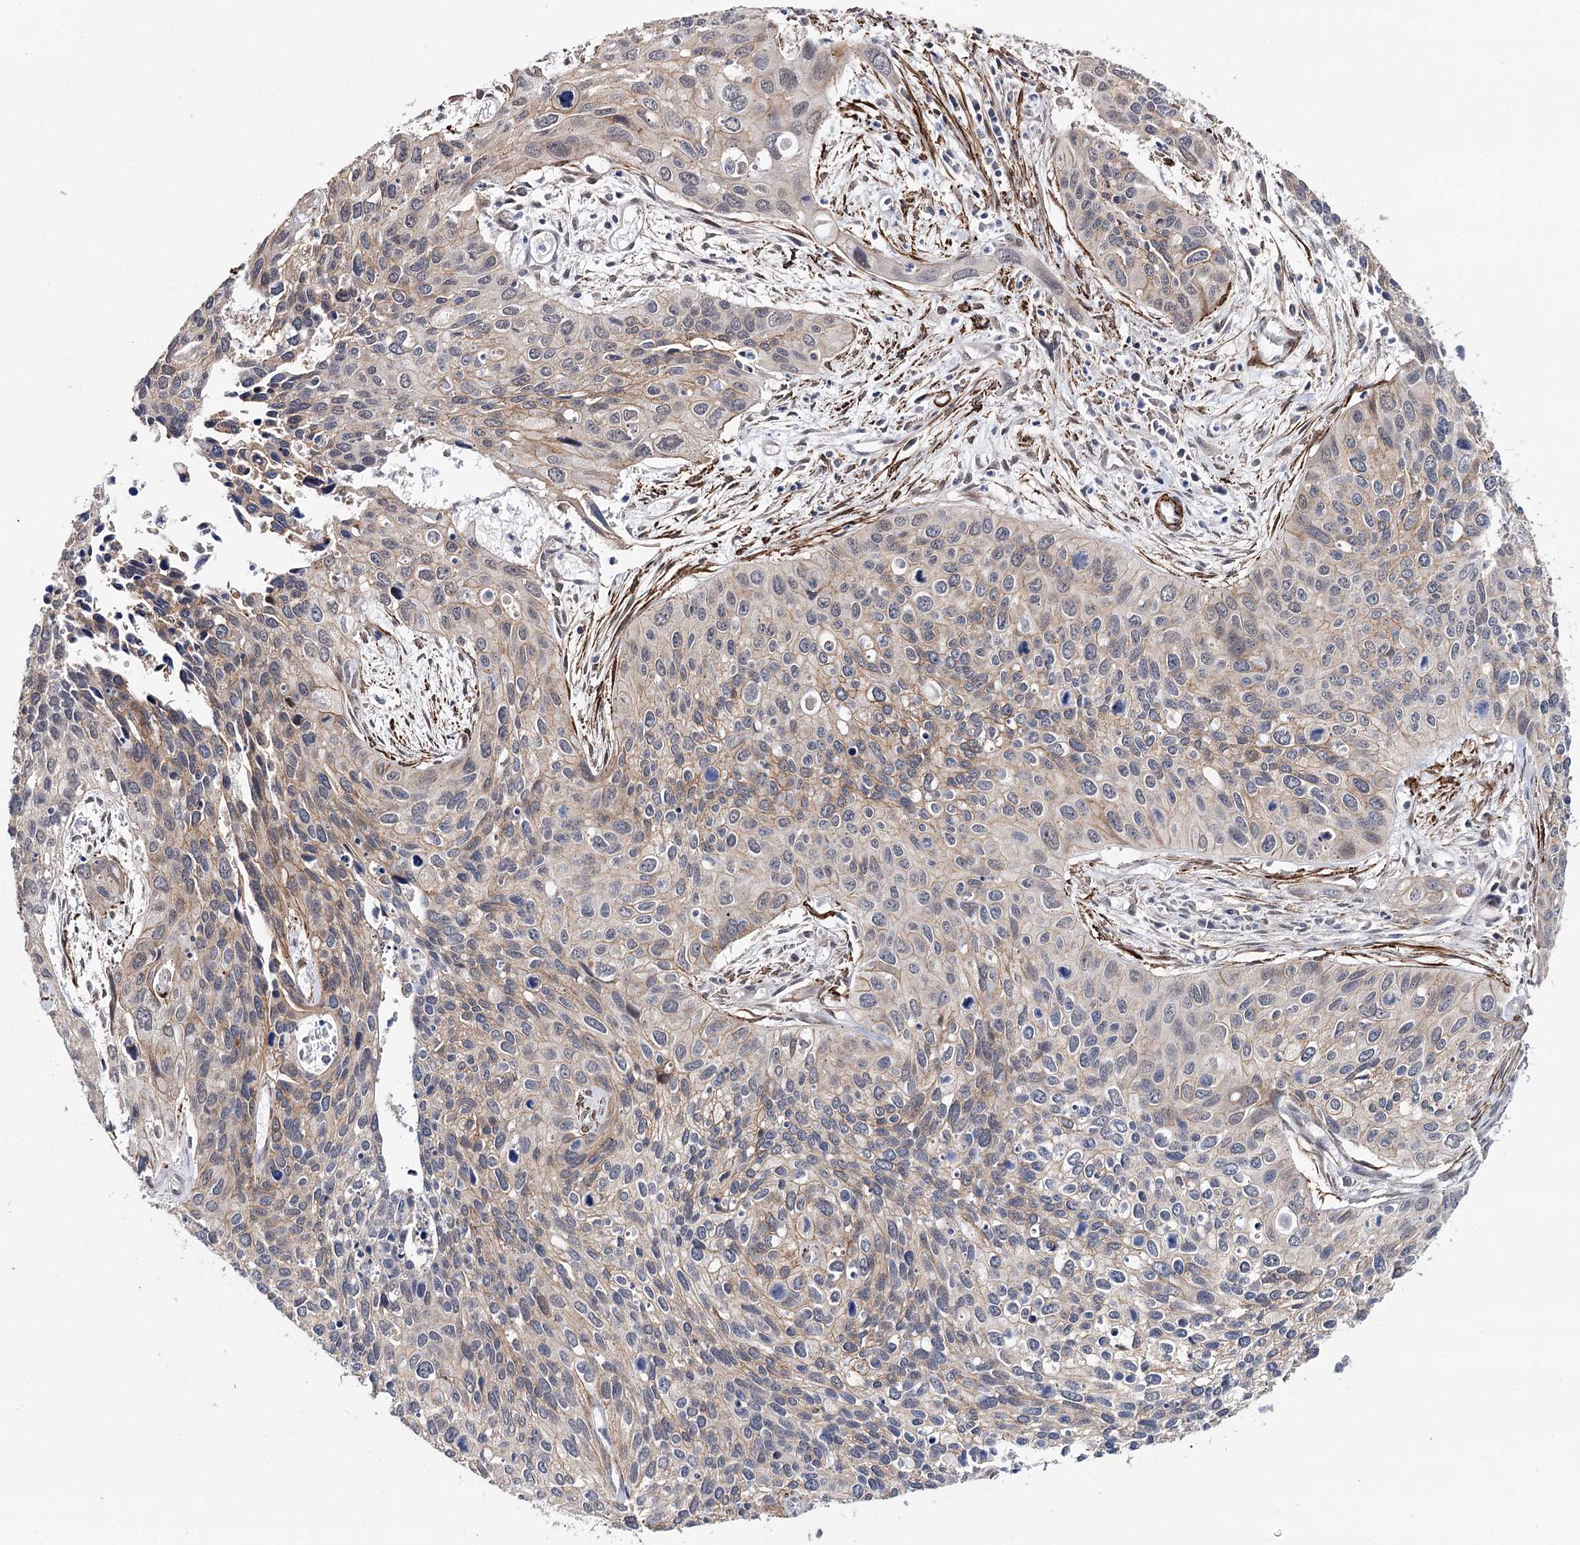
{"staining": {"intensity": "weak", "quantity": "25%-75%", "location": "cytoplasmic/membranous"}, "tissue": "cervical cancer", "cell_type": "Tumor cells", "image_type": "cancer", "snomed": [{"axis": "morphology", "description": "Squamous cell carcinoma, NOS"}, {"axis": "topography", "description": "Cervix"}], "caption": "Brown immunohistochemical staining in human squamous cell carcinoma (cervical) exhibits weak cytoplasmic/membranous expression in approximately 25%-75% of tumor cells.", "gene": "CFAP46", "patient": {"sex": "female", "age": 55}}